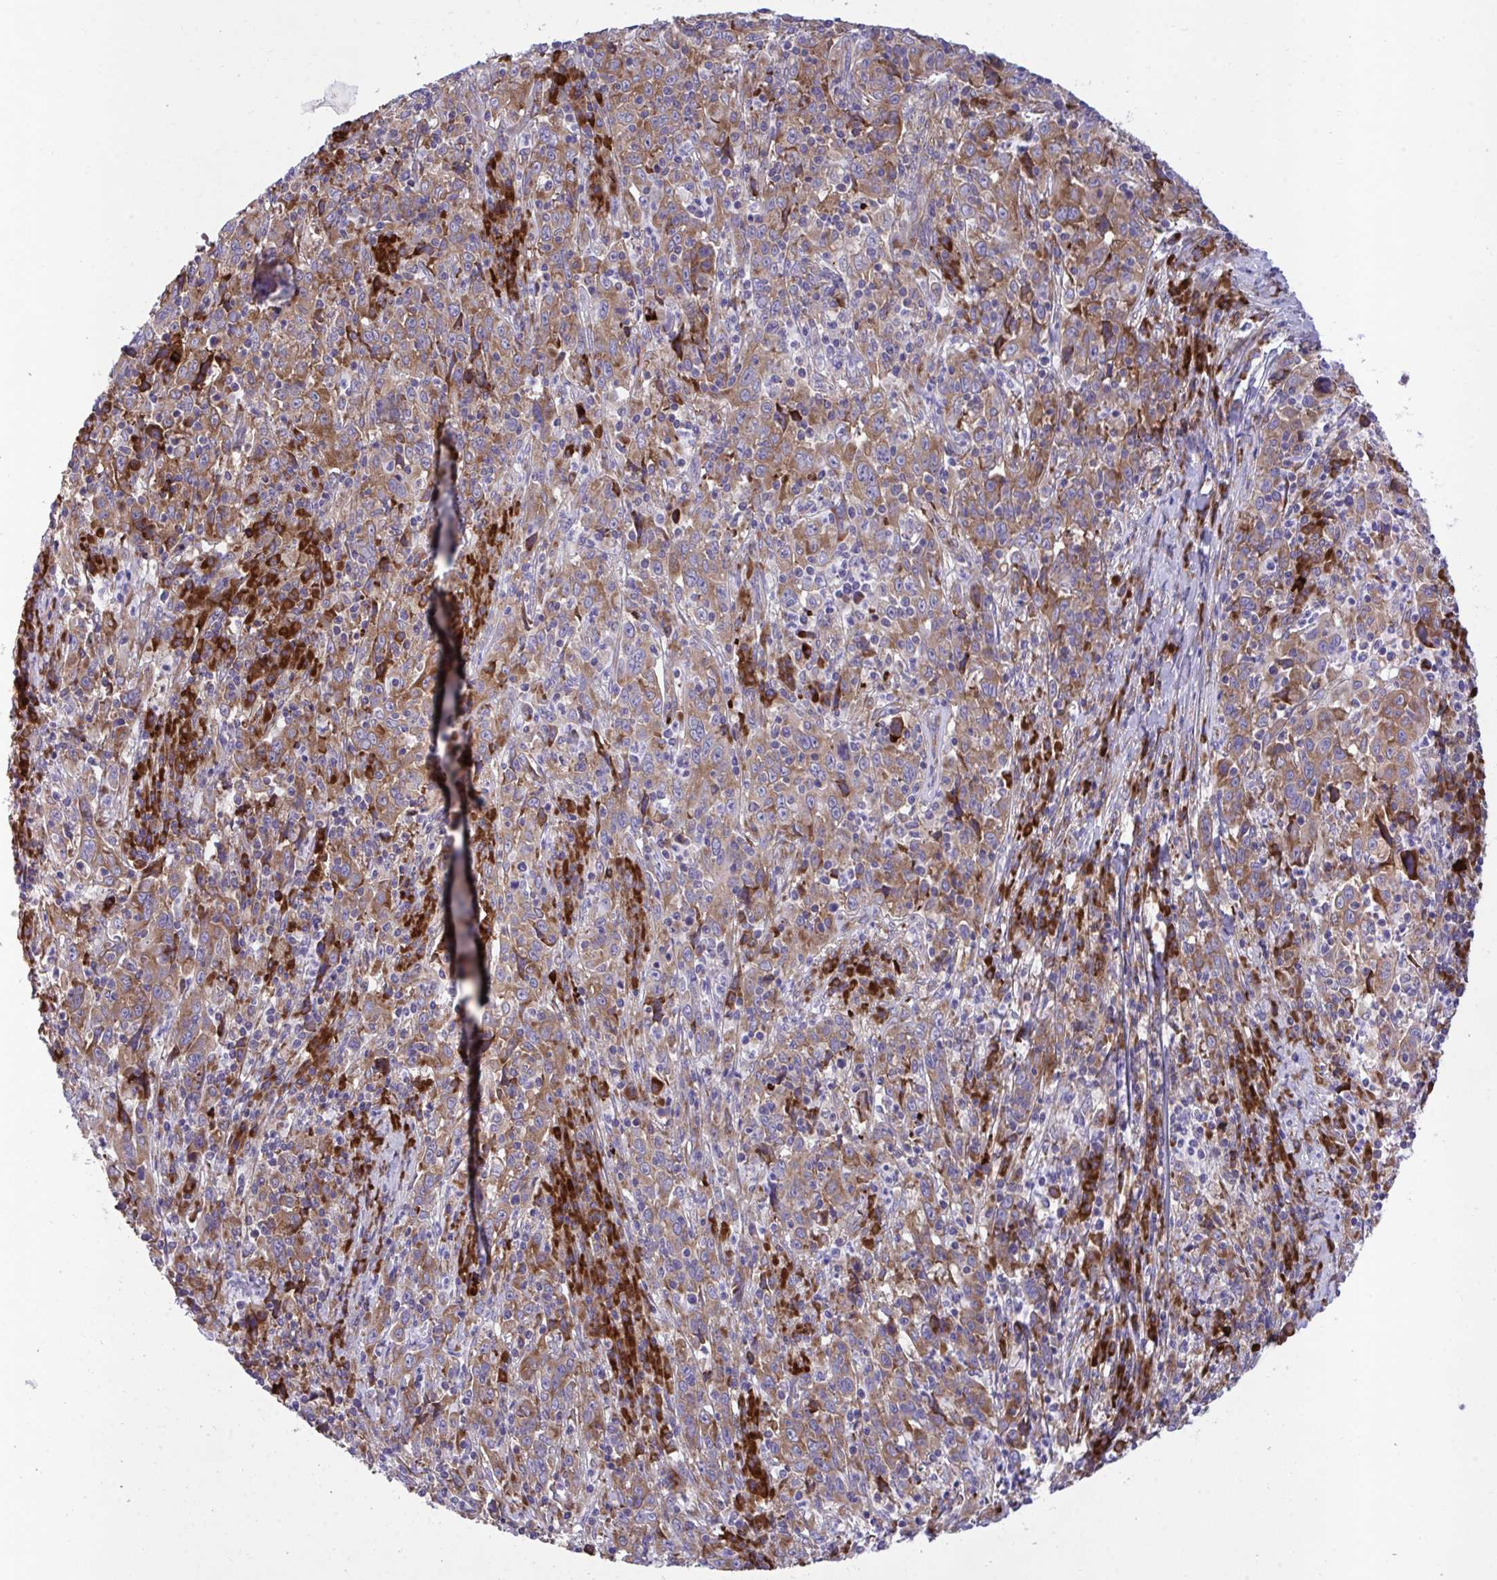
{"staining": {"intensity": "moderate", "quantity": ">75%", "location": "cytoplasmic/membranous"}, "tissue": "cervical cancer", "cell_type": "Tumor cells", "image_type": "cancer", "snomed": [{"axis": "morphology", "description": "Squamous cell carcinoma, NOS"}, {"axis": "topography", "description": "Cervix"}], "caption": "An immunohistochemistry histopathology image of neoplastic tissue is shown. Protein staining in brown labels moderate cytoplasmic/membranous positivity in cervical squamous cell carcinoma within tumor cells.", "gene": "RPS15", "patient": {"sex": "female", "age": 46}}